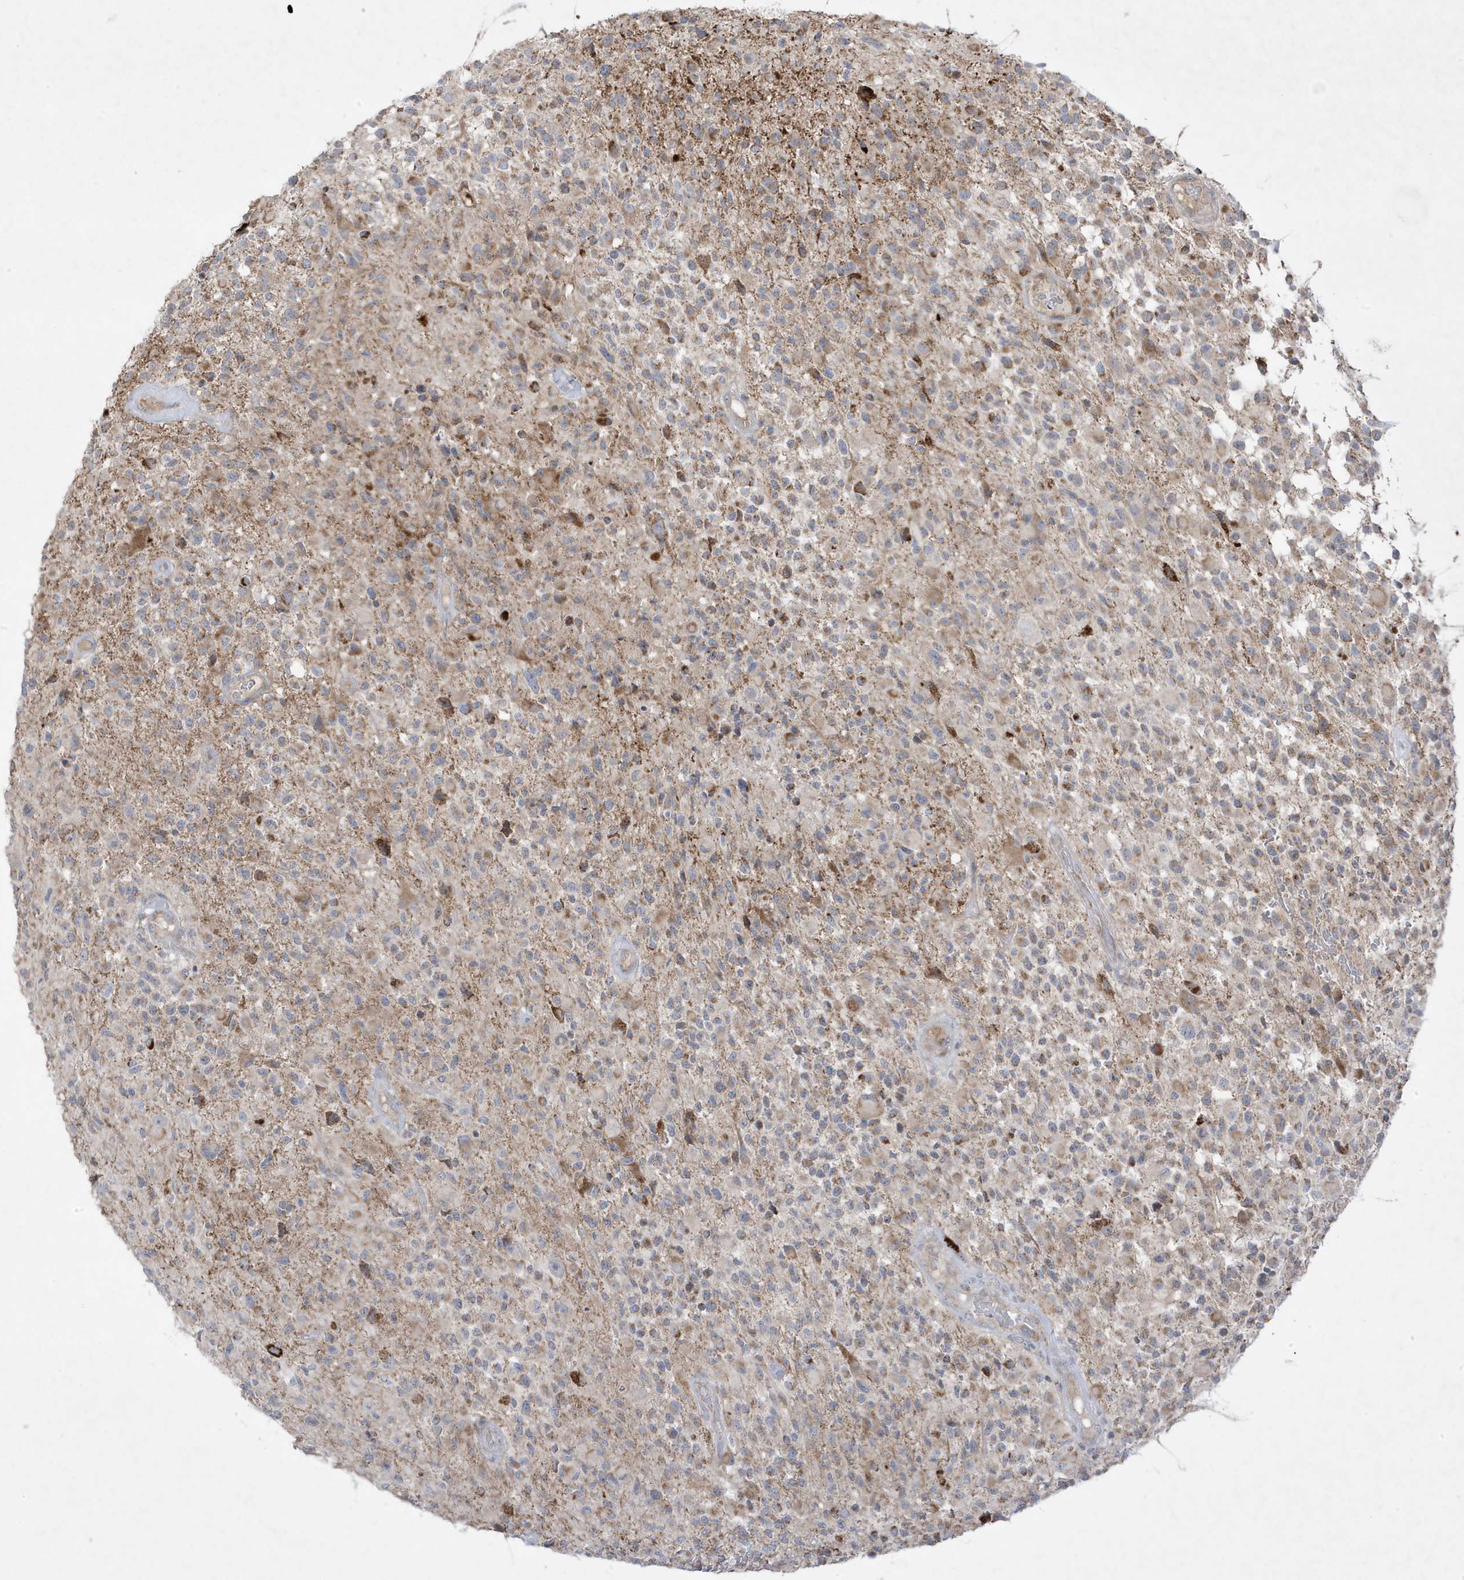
{"staining": {"intensity": "moderate", "quantity": "<25%", "location": "cytoplasmic/membranous"}, "tissue": "glioma", "cell_type": "Tumor cells", "image_type": "cancer", "snomed": [{"axis": "morphology", "description": "Glioma, malignant, High grade"}, {"axis": "morphology", "description": "Glioblastoma, NOS"}, {"axis": "topography", "description": "Brain"}], "caption": "The immunohistochemical stain shows moderate cytoplasmic/membranous expression in tumor cells of malignant glioma (high-grade) tissue. The staining was performed using DAB to visualize the protein expression in brown, while the nuclei were stained in blue with hematoxylin (Magnification: 20x).", "gene": "ADAMTSL3", "patient": {"sex": "male", "age": 60}}